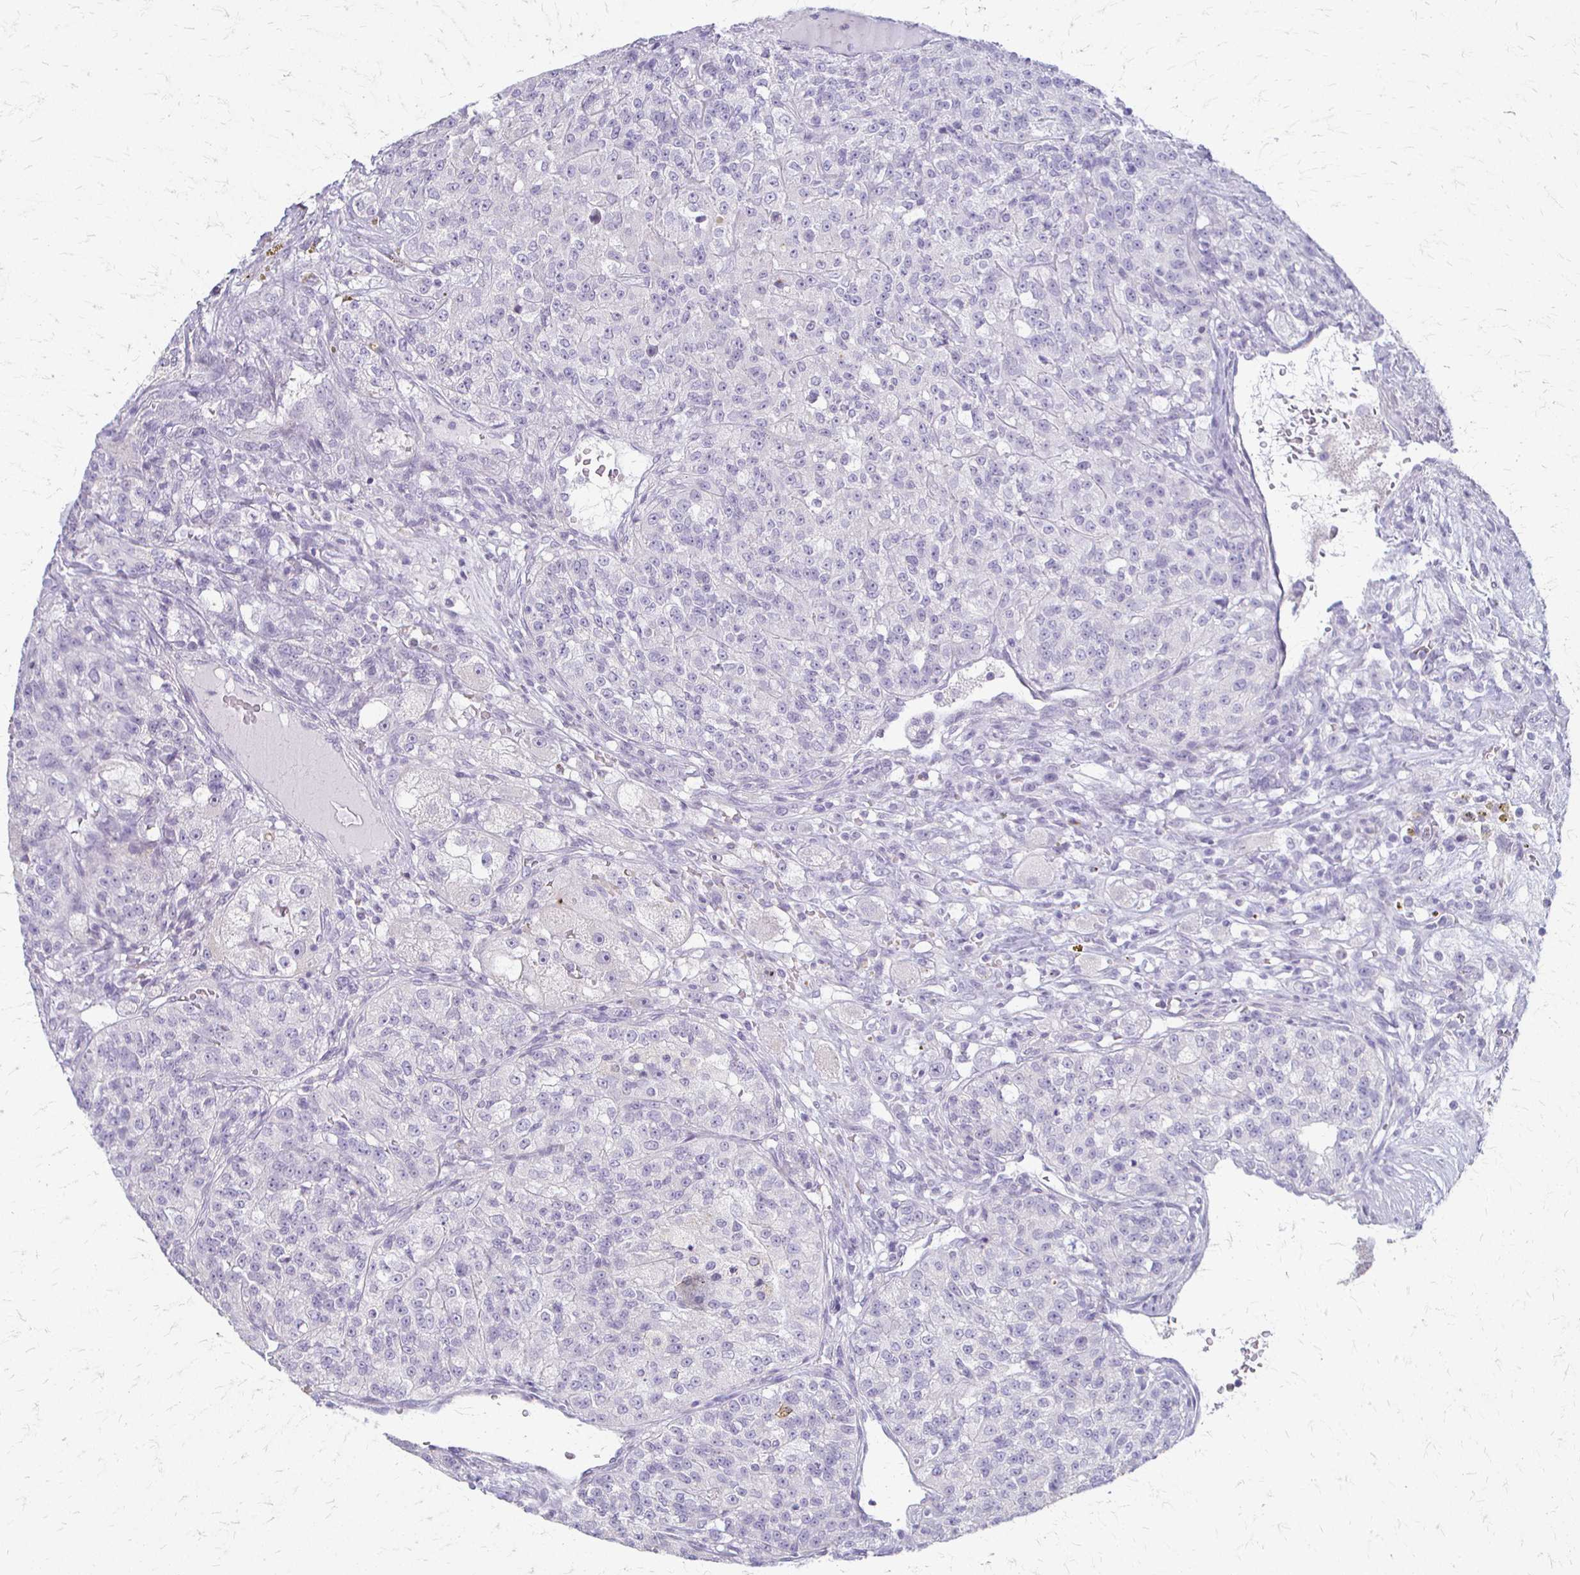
{"staining": {"intensity": "negative", "quantity": "none", "location": "none"}, "tissue": "renal cancer", "cell_type": "Tumor cells", "image_type": "cancer", "snomed": [{"axis": "morphology", "description": "Adenocarcinoma, NOS"}, {"axis": "topography", "description": "Kidney"}], "caption": "An immunohistochemistry (IHC) micrograph of renal adenocarcinoma is shown. There is no staining in tumor cells of renal adenocarcinoma.", "gene": "ACP5", "patient": {"sex": "female", "age": 63}}